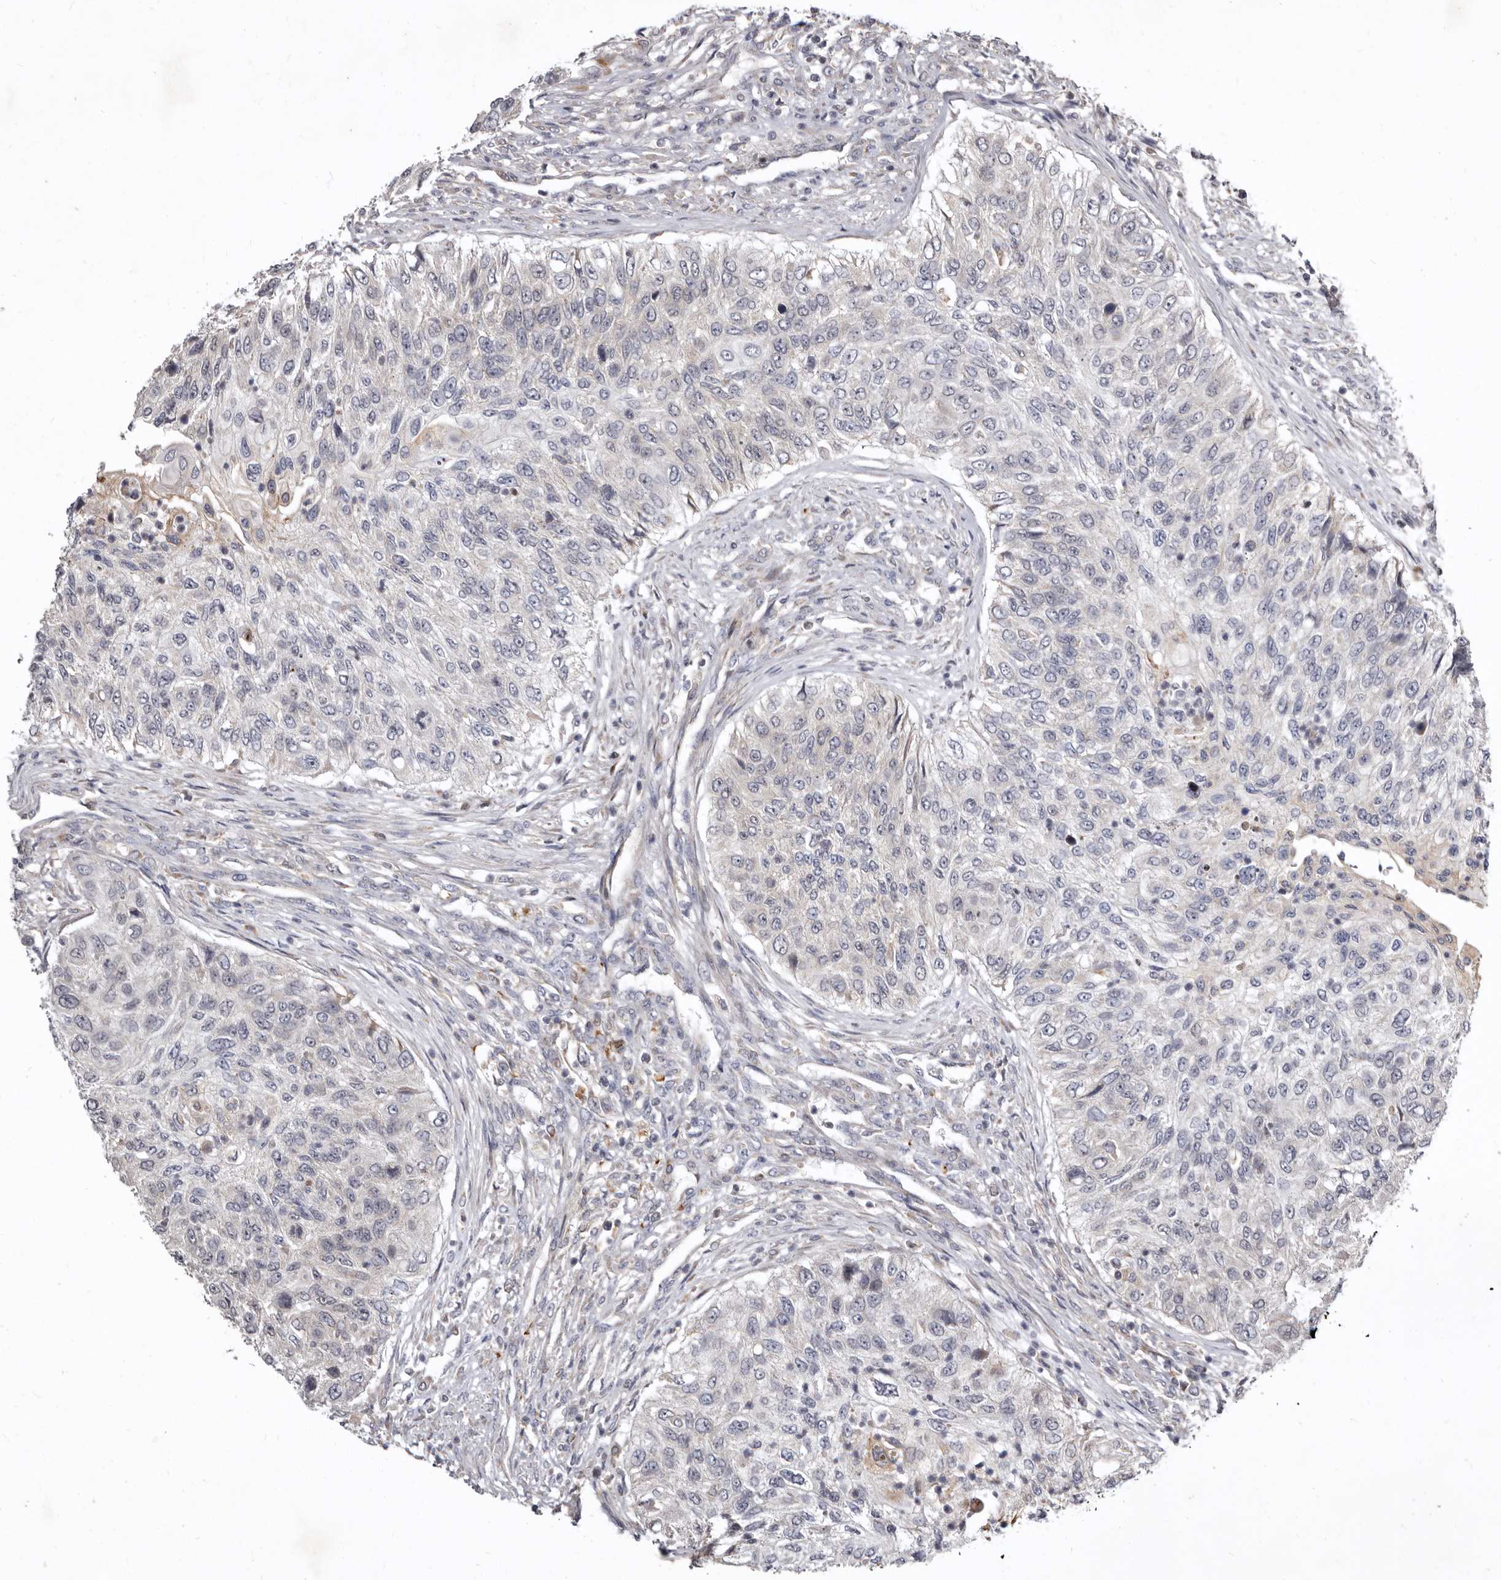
{"staining": {"intensity": "negative", "quantity": "none", "location": "none"}, "tissue": "urothelial cancer", "cell_type": "Tumor cells", "image_type": "cancer", "snomed": [{"axis": "morphology", "description": "Urothelial carcinoma, High grade"}, {"axis": "topography", "description": "Urinary bladder"}], "caption": "DAB (3,3'-diaminobenzidine) immunohistochemical staining of human high-grade urothelial carcinoma exhibits no significant positivity in tumor cells.", "gene": "SMC4", "patient": {"sex": "female", "age": 60}}